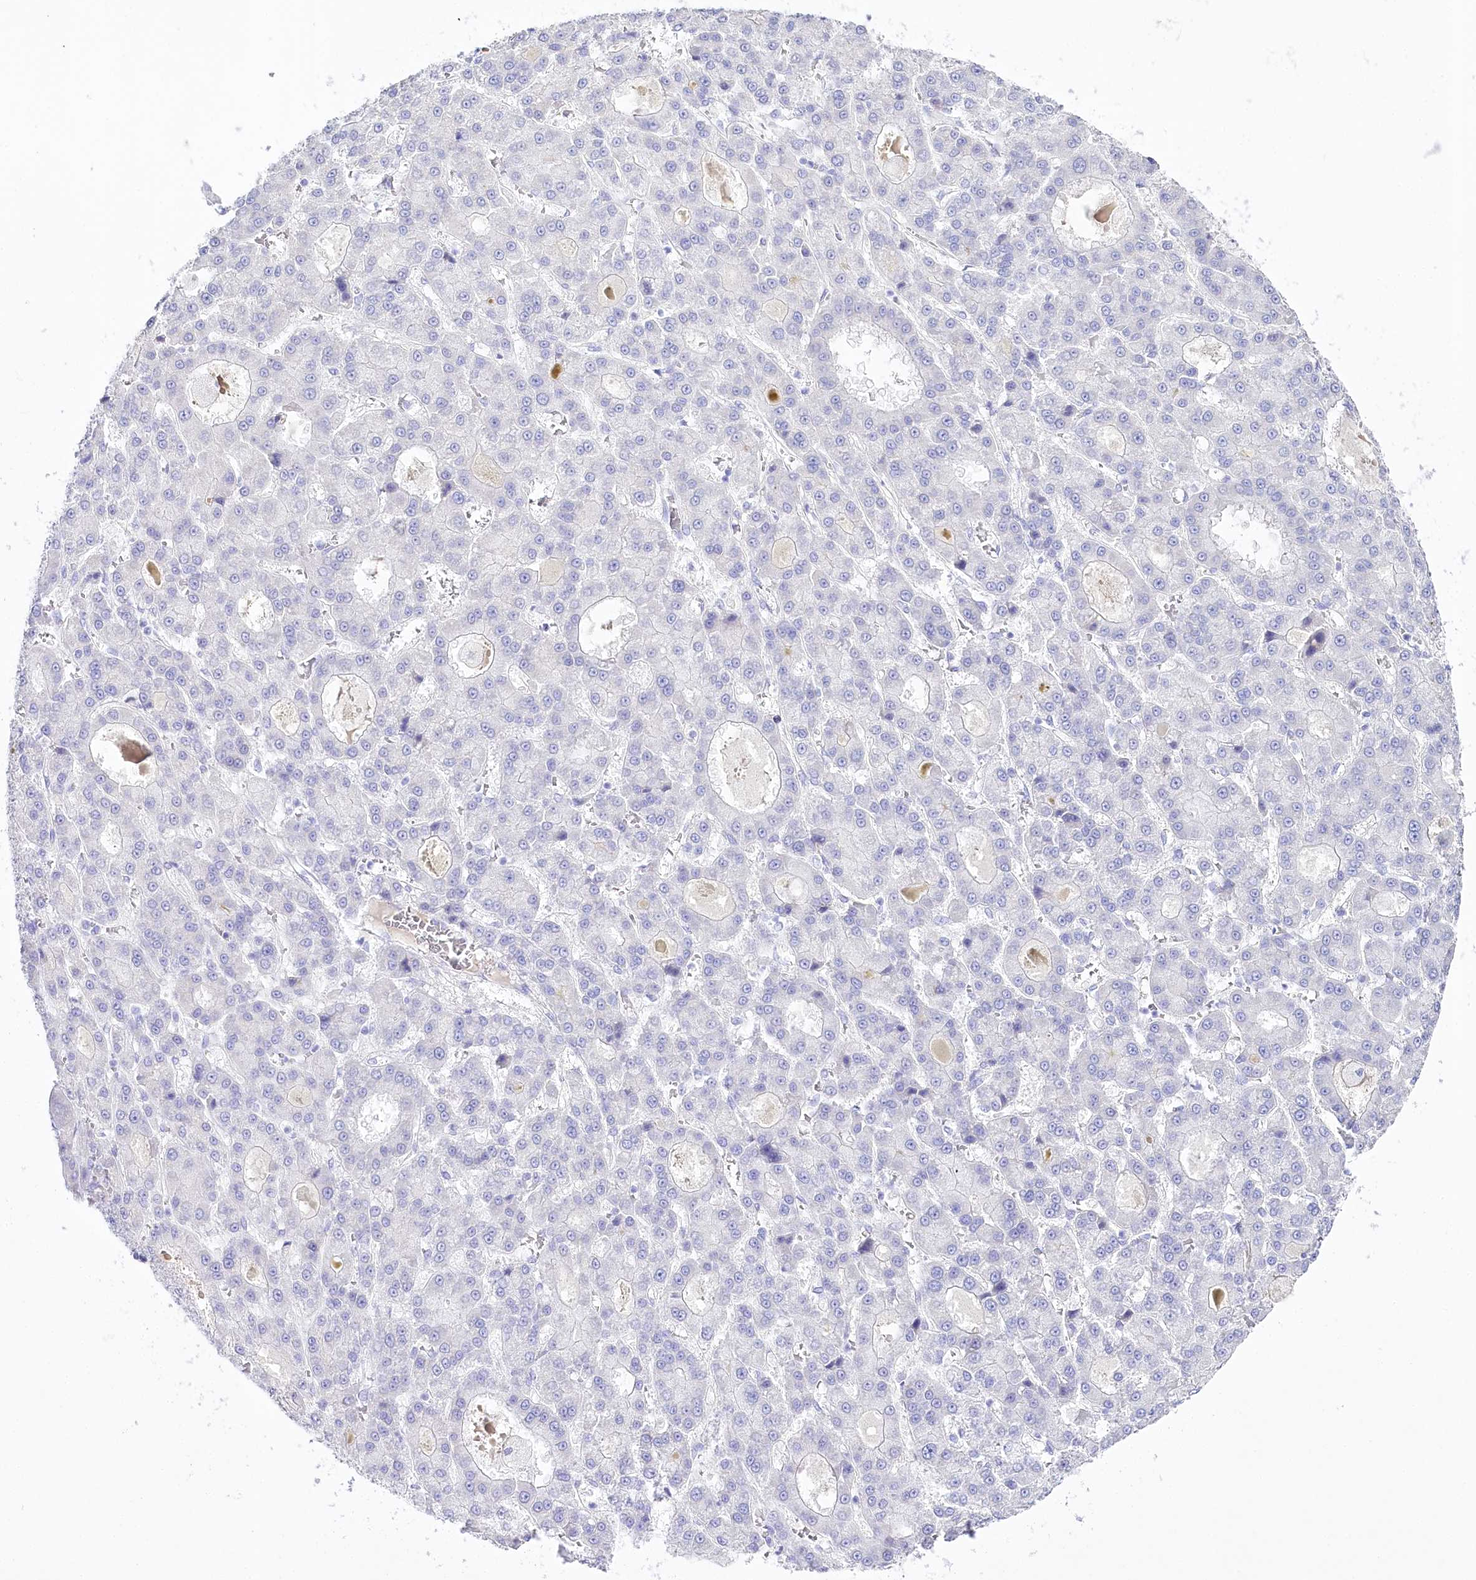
{"staining": {"intensity": "negative", "quantity": "none", "location": "none"}, "tissue": "liver cancer", "cell_type": "Tumor cells", "image_type": "cancer", "snomed": [{"axis": "morphology", "description": "Carcinoma, Hepatocellular, NOS"}, {"axis": "topography", "description": "Liver"}], "caption": "Liver cancer (hepatocellular carcinoma) was stained to show a protein in brown. There is no significant expression in tumor cells.", "gene": "CSN3", "patient": {"sex": "male", "age": 70}}